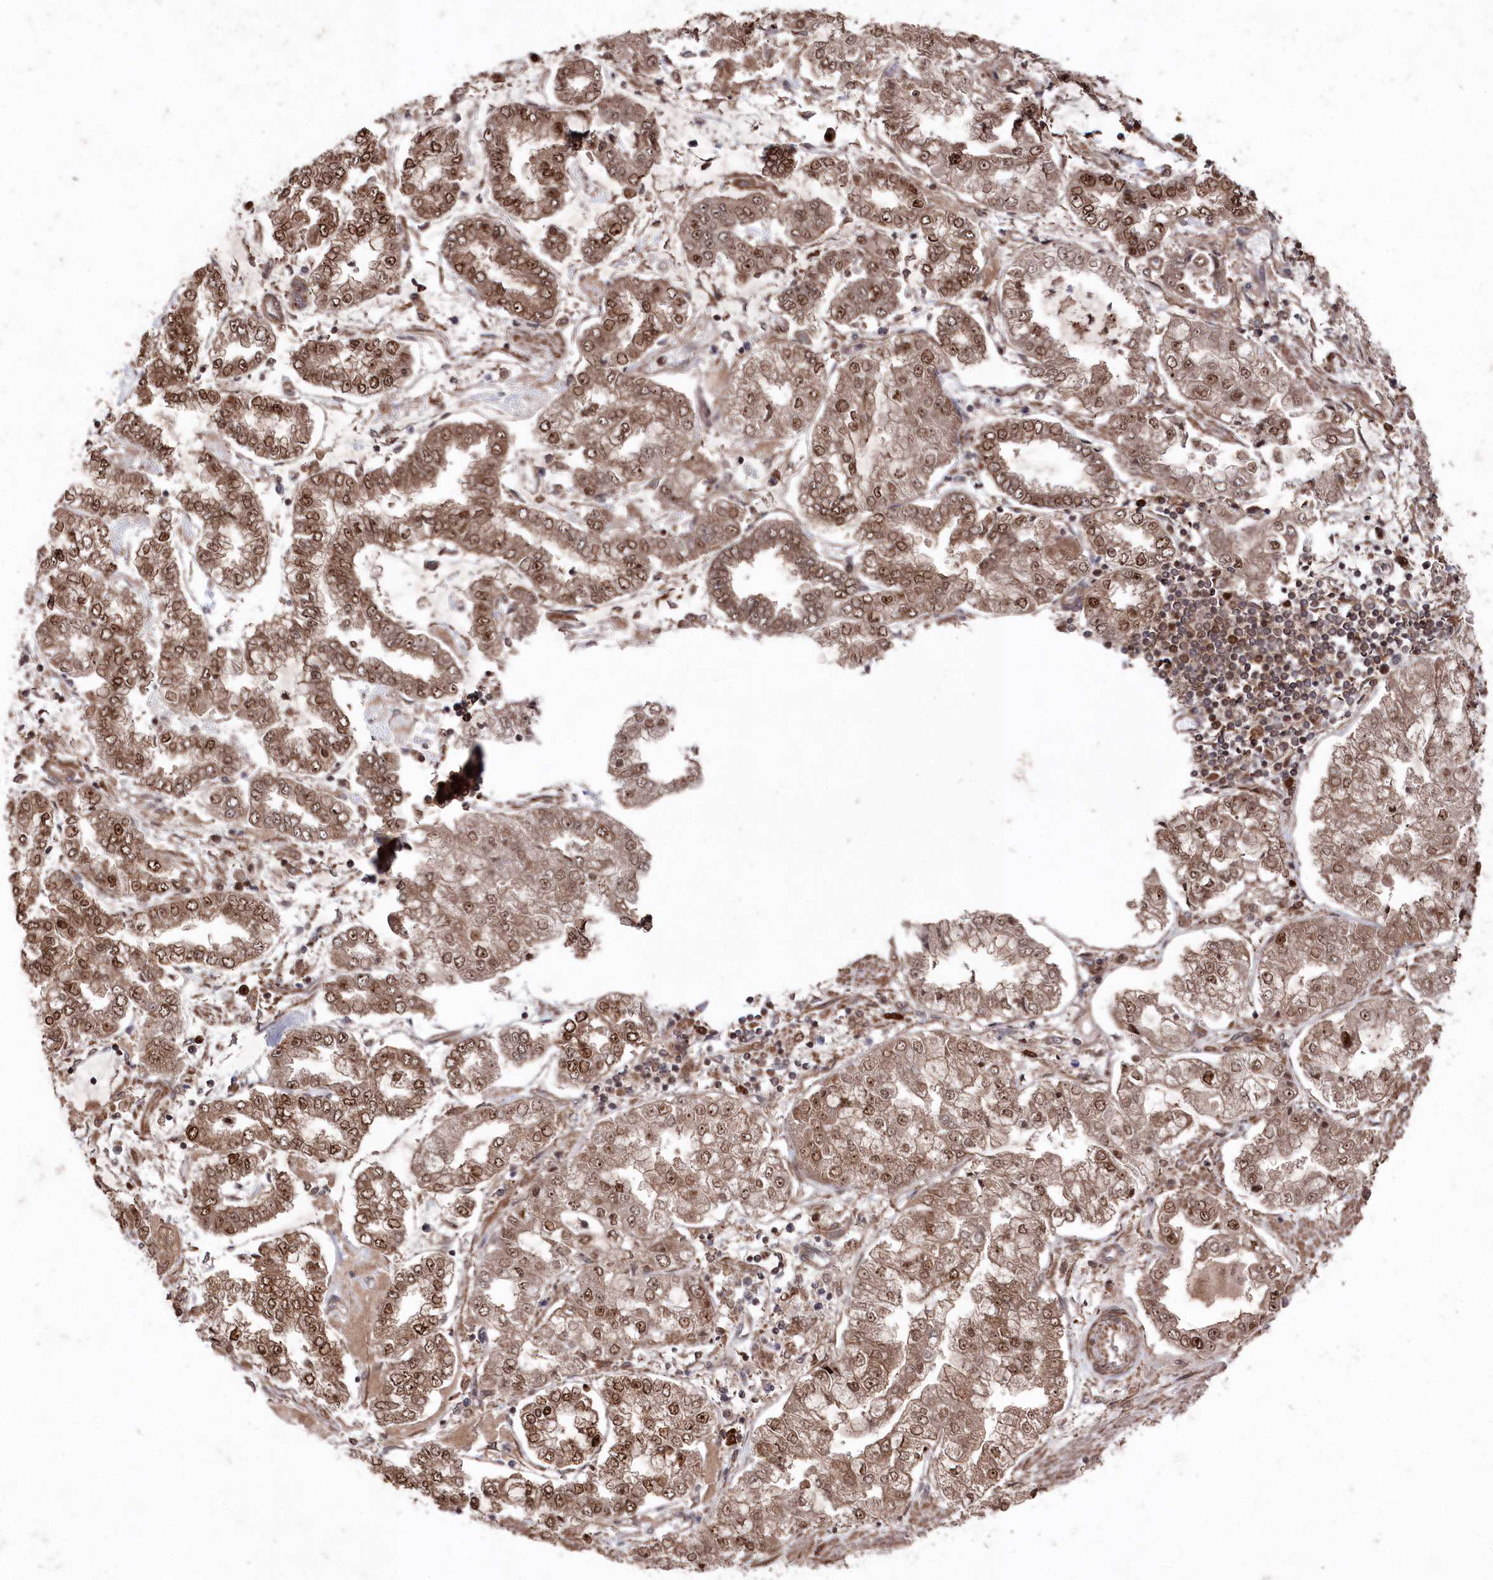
{"staining": {"intensity": "moderate", "quantity": ">75%", "location": "nuclear"}, "tissue": "stomach cancer", "cell_type": "Tumor cells", "image_type": "cancer", "snomed": [{"axis": "morphology", "description": "Adenocarcinoma, NOS"}, {"axis": "topography", "description": "Stomach"}], "caption": "Brown immunohistochemical staining in human stomach cancer (adenocarcinoma) demonstrates moderate nuclear positivity in about >75% of tumor cells. (DAB (3,3'-diaminobenzidine) IHC, brown staining for protein, blue staining for nuclei).", "gene": "BORCS7", "patient": {"sex": "male", "age": 76}}